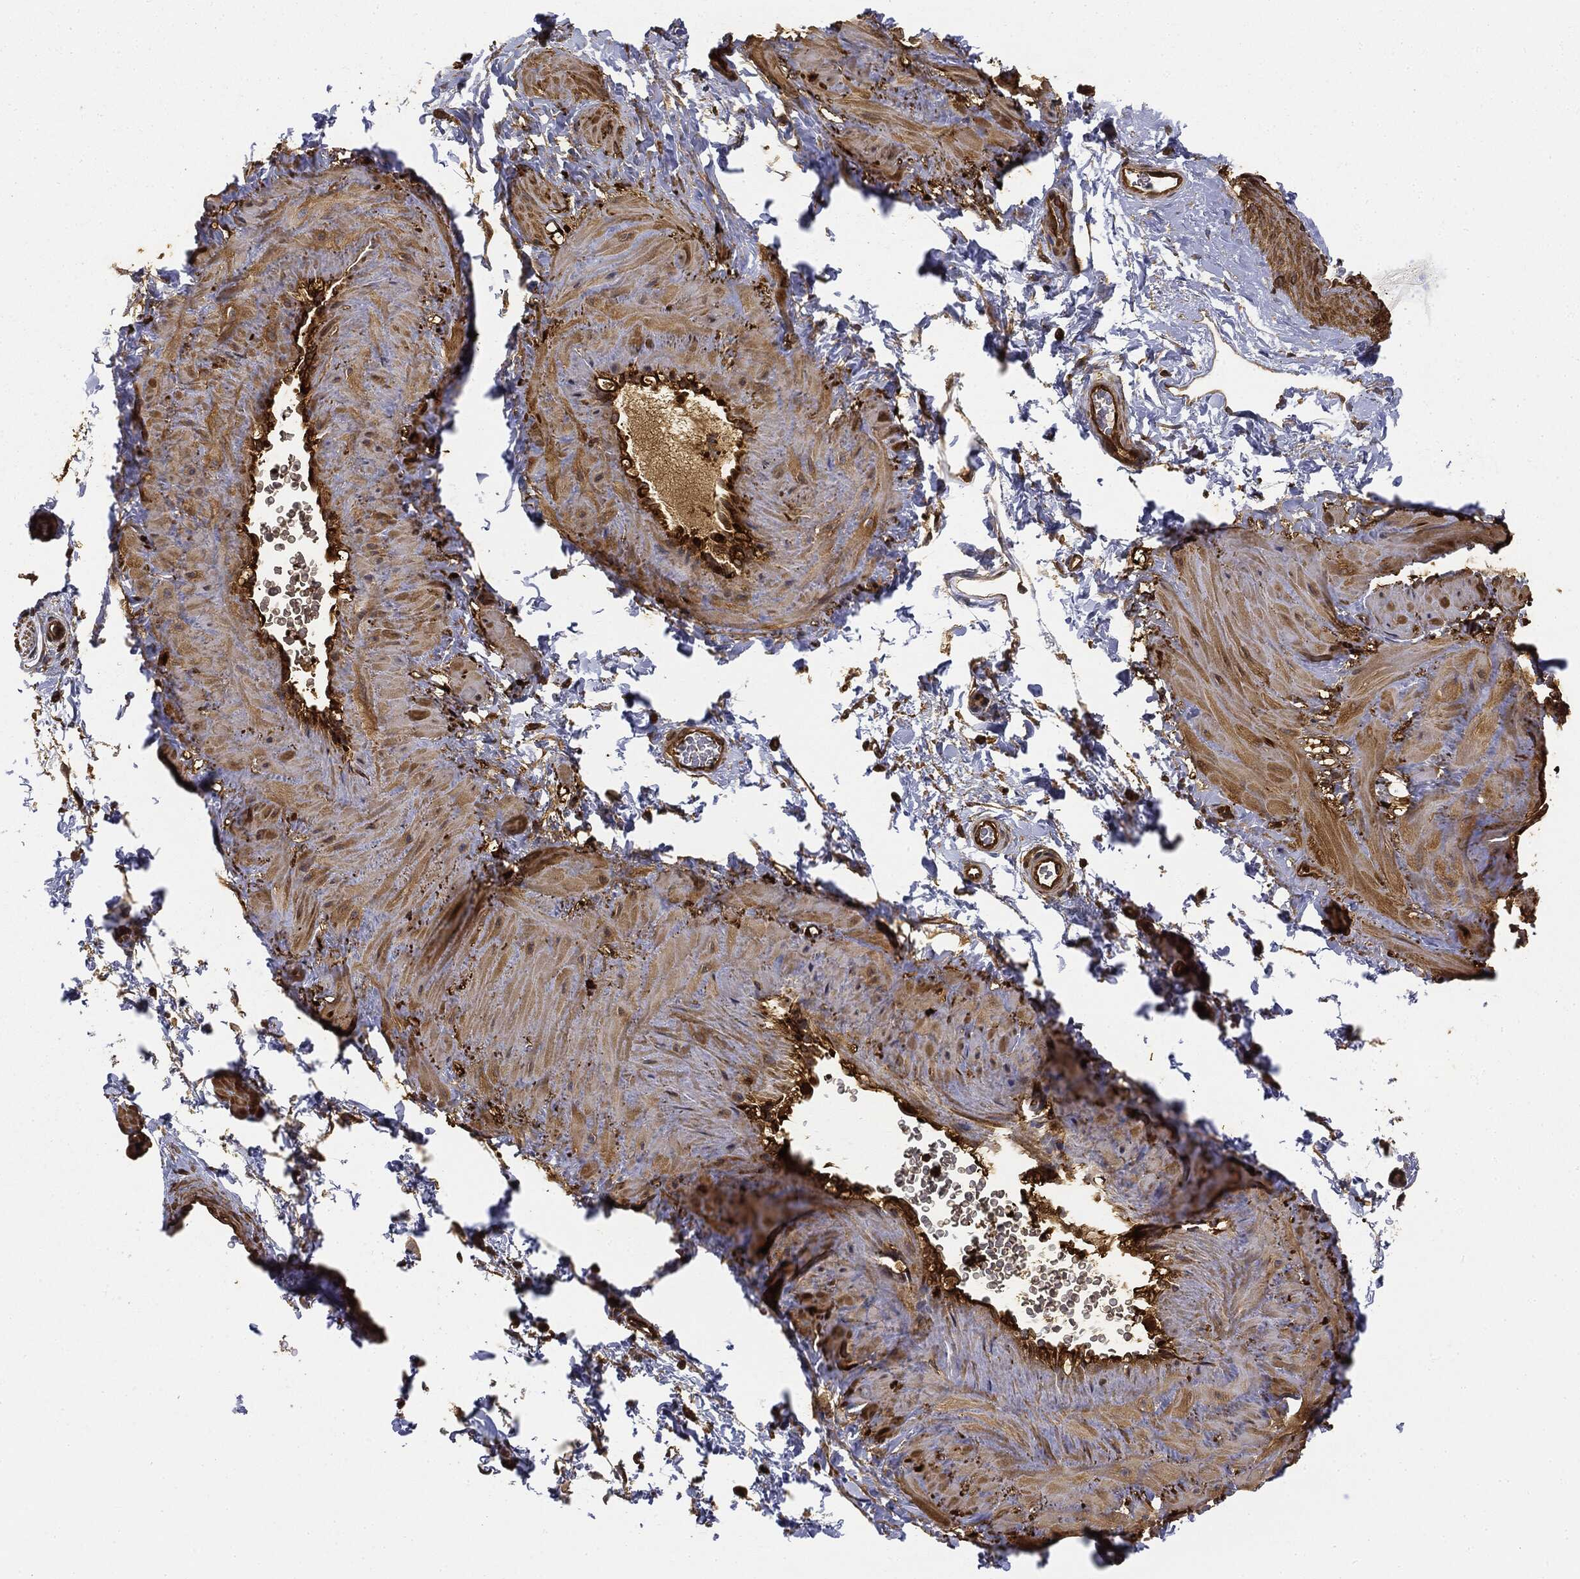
{"staining": {"intensity": "moderate", "quantity": ">75%", "location": "nuclear"}, "tissue": "adipose tissue", "cell_type": "Adipocytes", "image_type": "normal", "snomed": [{"axis": "morphology", "description": "Normal tissue, NOS"}, {"axis": "topography", "description": "Soft tissue"}, {"axis": "topography", "description": "Vascular tissue"}], "caption": "High-power microscopy captured an IHC histopathology image of unremarkable adipose tissue, revealing moderate nuclear positivity in approximately >75% of adipocytes. The protein is stained brown, and the nuclei are stained in blue (DAB (3,3'-diaminobenzidine) IHC with brightfield microscopy, high magnification).", "gene": "WDR1", "patient": {"sex": "male", "age": 41}}